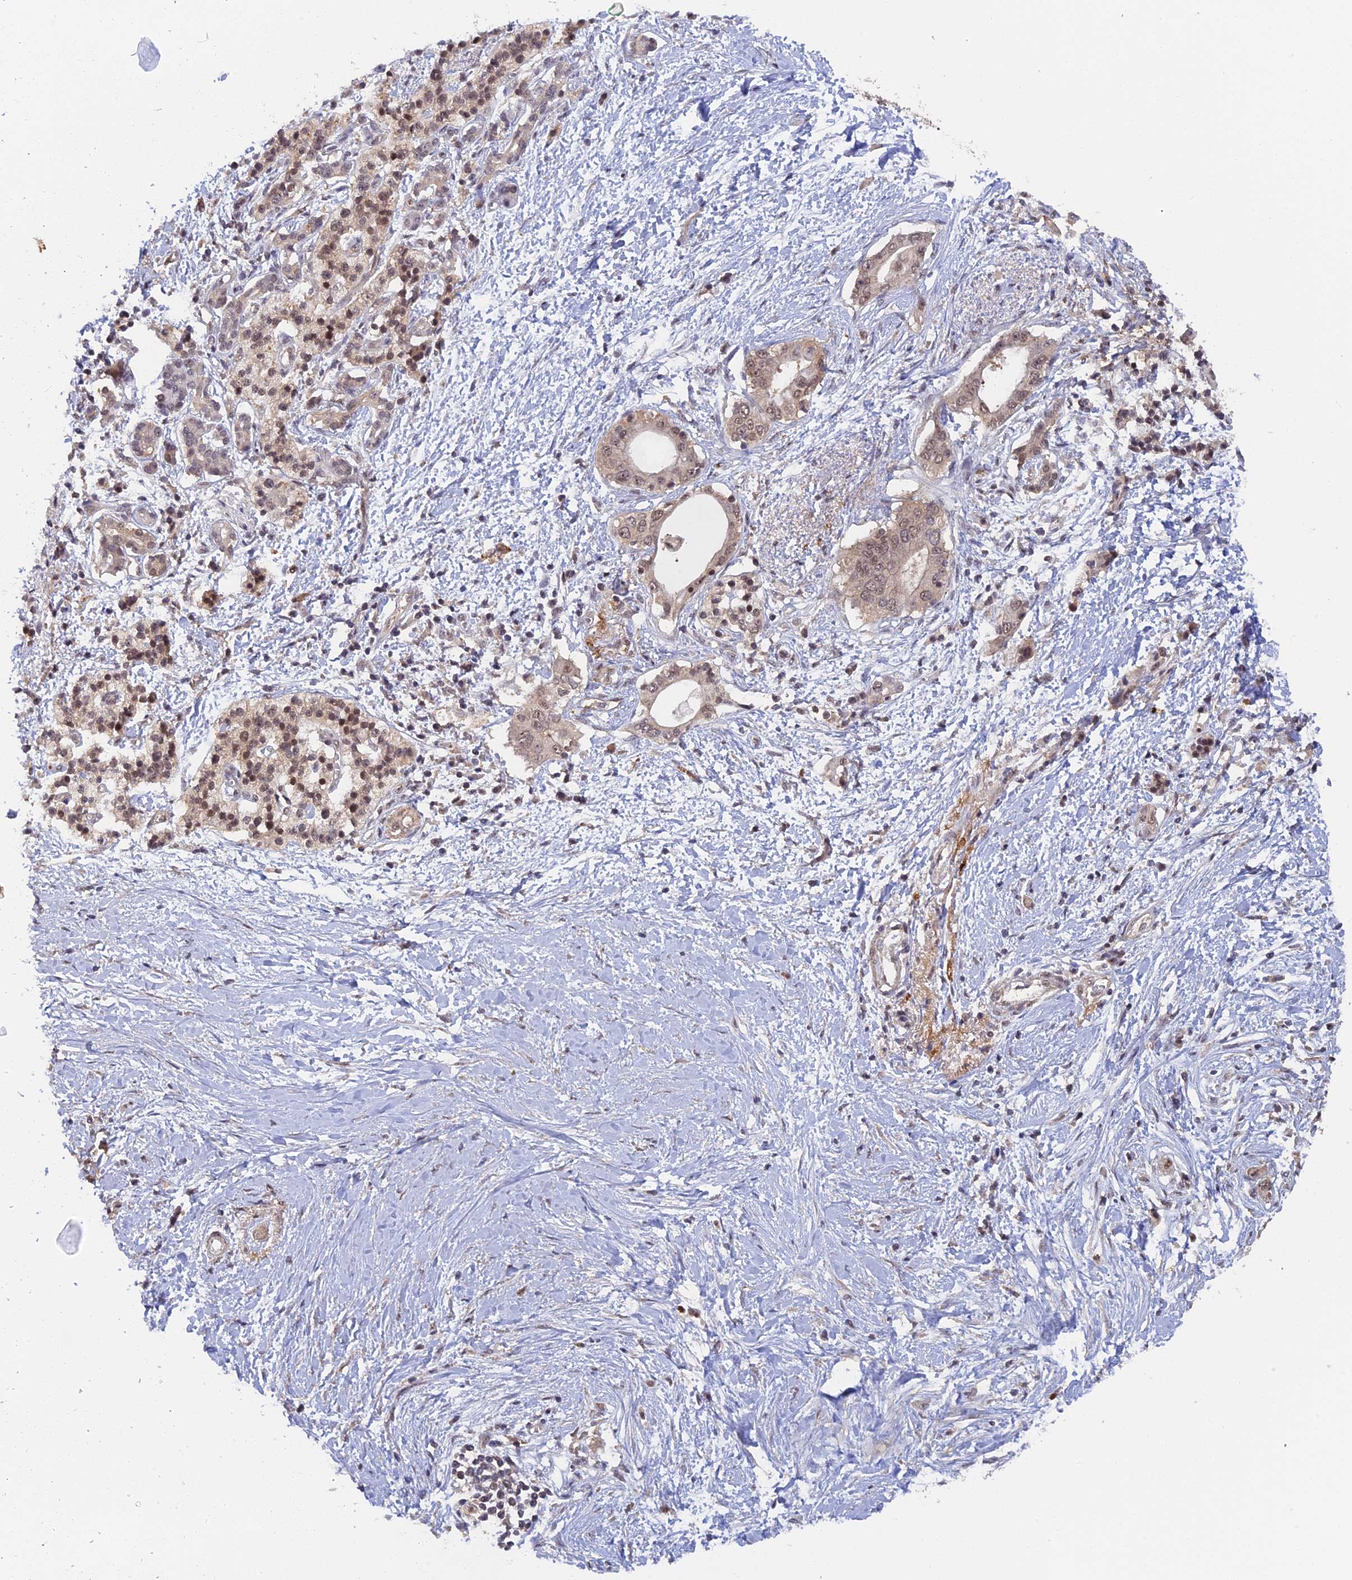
{"staining": {"intensity": "weak", "quantity": ">75%", "location": "nuclear"}, "tissue": "pancreatic cancer", "cell_type": "Tumor cells", "image_type": "cancer", "snomed": [{"axis": "morphology", "description": "Normal tissue, NOS"}, {"axis": "morphology", "description": "Adenocarcinoma, NOS"}, {"axis": "topography", "description": "Pancreas"}, {"axis": "topography", "description": "Peripheral nerve tissue"}], "caption": "The image reveals immunohistochemical staining of adenocarcinoma (pancreatic). There is weak nuclear expression is identified in about >75% of tumor cells.", "gene": "FAM98C", "patient": {"sex": "male", "age": 59}}